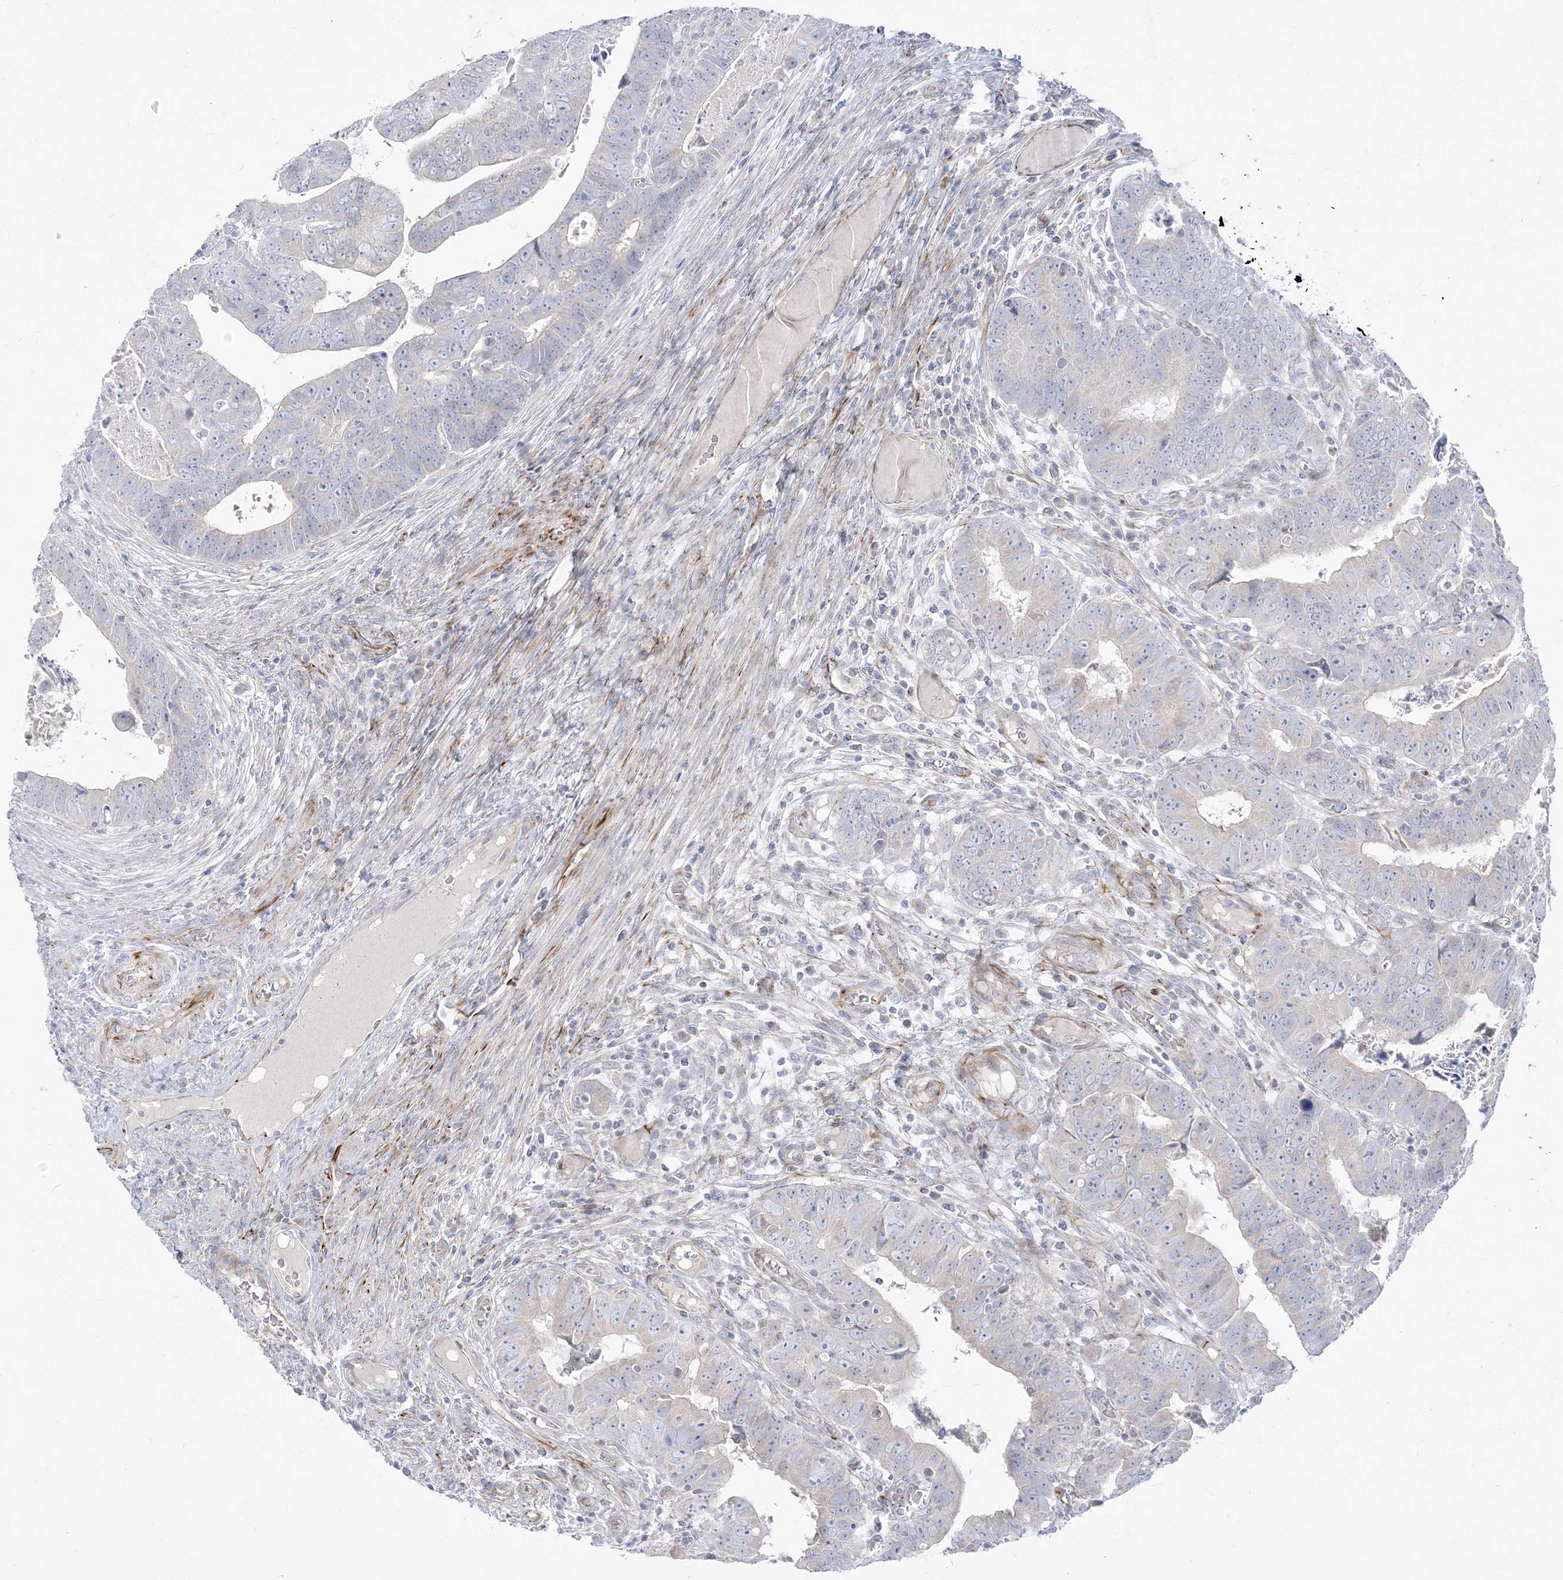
{"staining": {"intensity": "negative", "quantity": "none", "location": "none"}, "tissue": "colorectal cancer", "cell_type": "Tumor cells", "image_type": "cancer", "snomed": [{"axis": "morphology", "description": "Normal tissue, NOS"}, {"axis": "morphology", "description": "Adenocarcinoma, NOS"}, {"axis": "topography", "description": "Rectum"}], "caption": "Tumor cells are negative for brown protein staining in colorectal adenocarcinoma.", "gene": "GPAT2", "patient": {"sex": "female", "age": 65}}